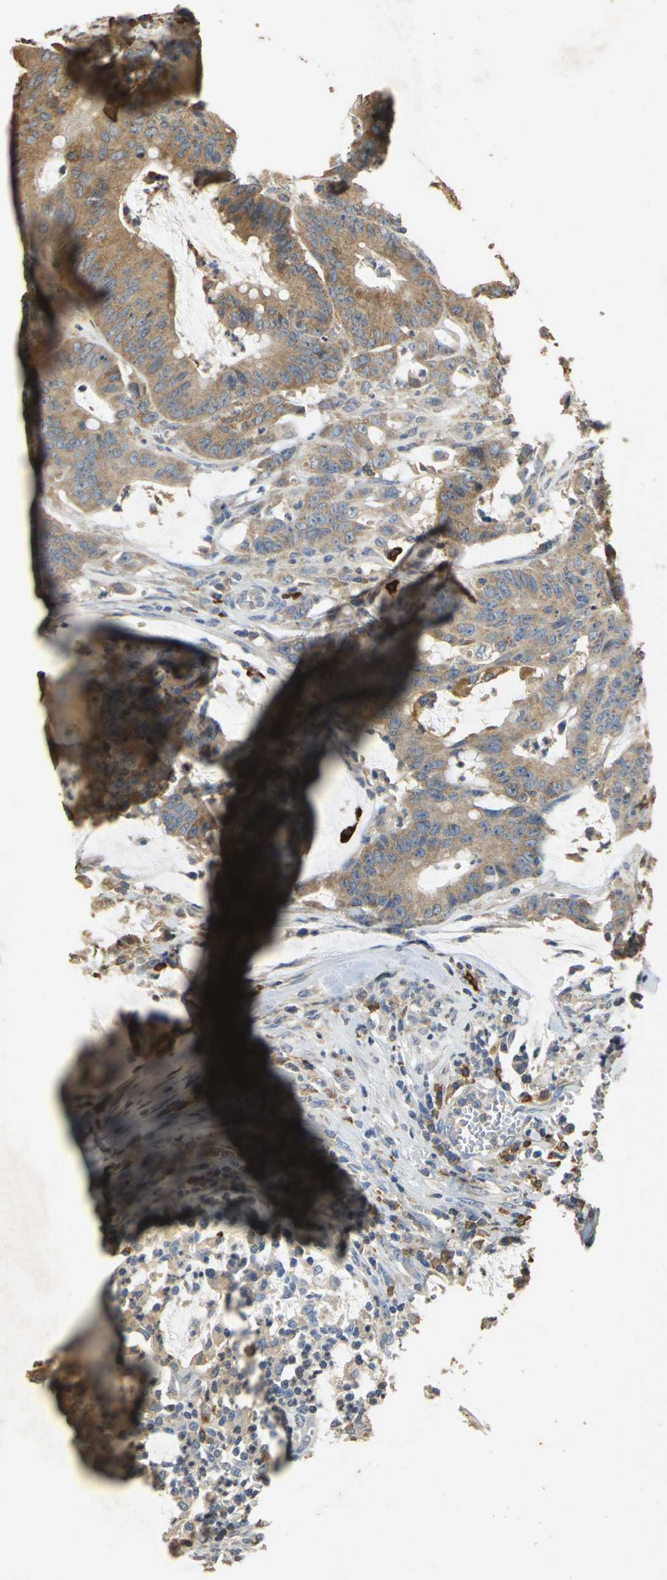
{"staining": {"intensity": "moderate", "quantity": ">75%", "location": "cytoplasmic/membranous"}, "tissue": "colorectal cancer", "cell_type": "Tumor cells", "image_type": "cancer", "snomed": [{"axis": "morphology", "description": "Adenocarcinoma, NOS"}, {"axis": "topography", "description": "Colon"}], "caption": "Moderate cytoplasmic/membranous positivity is appreciated in about >75% of tumor cells in adenocarcinoma (colorectal).", "gene": "ACSL4", "patient": {"sex": "male", "age": 45}}